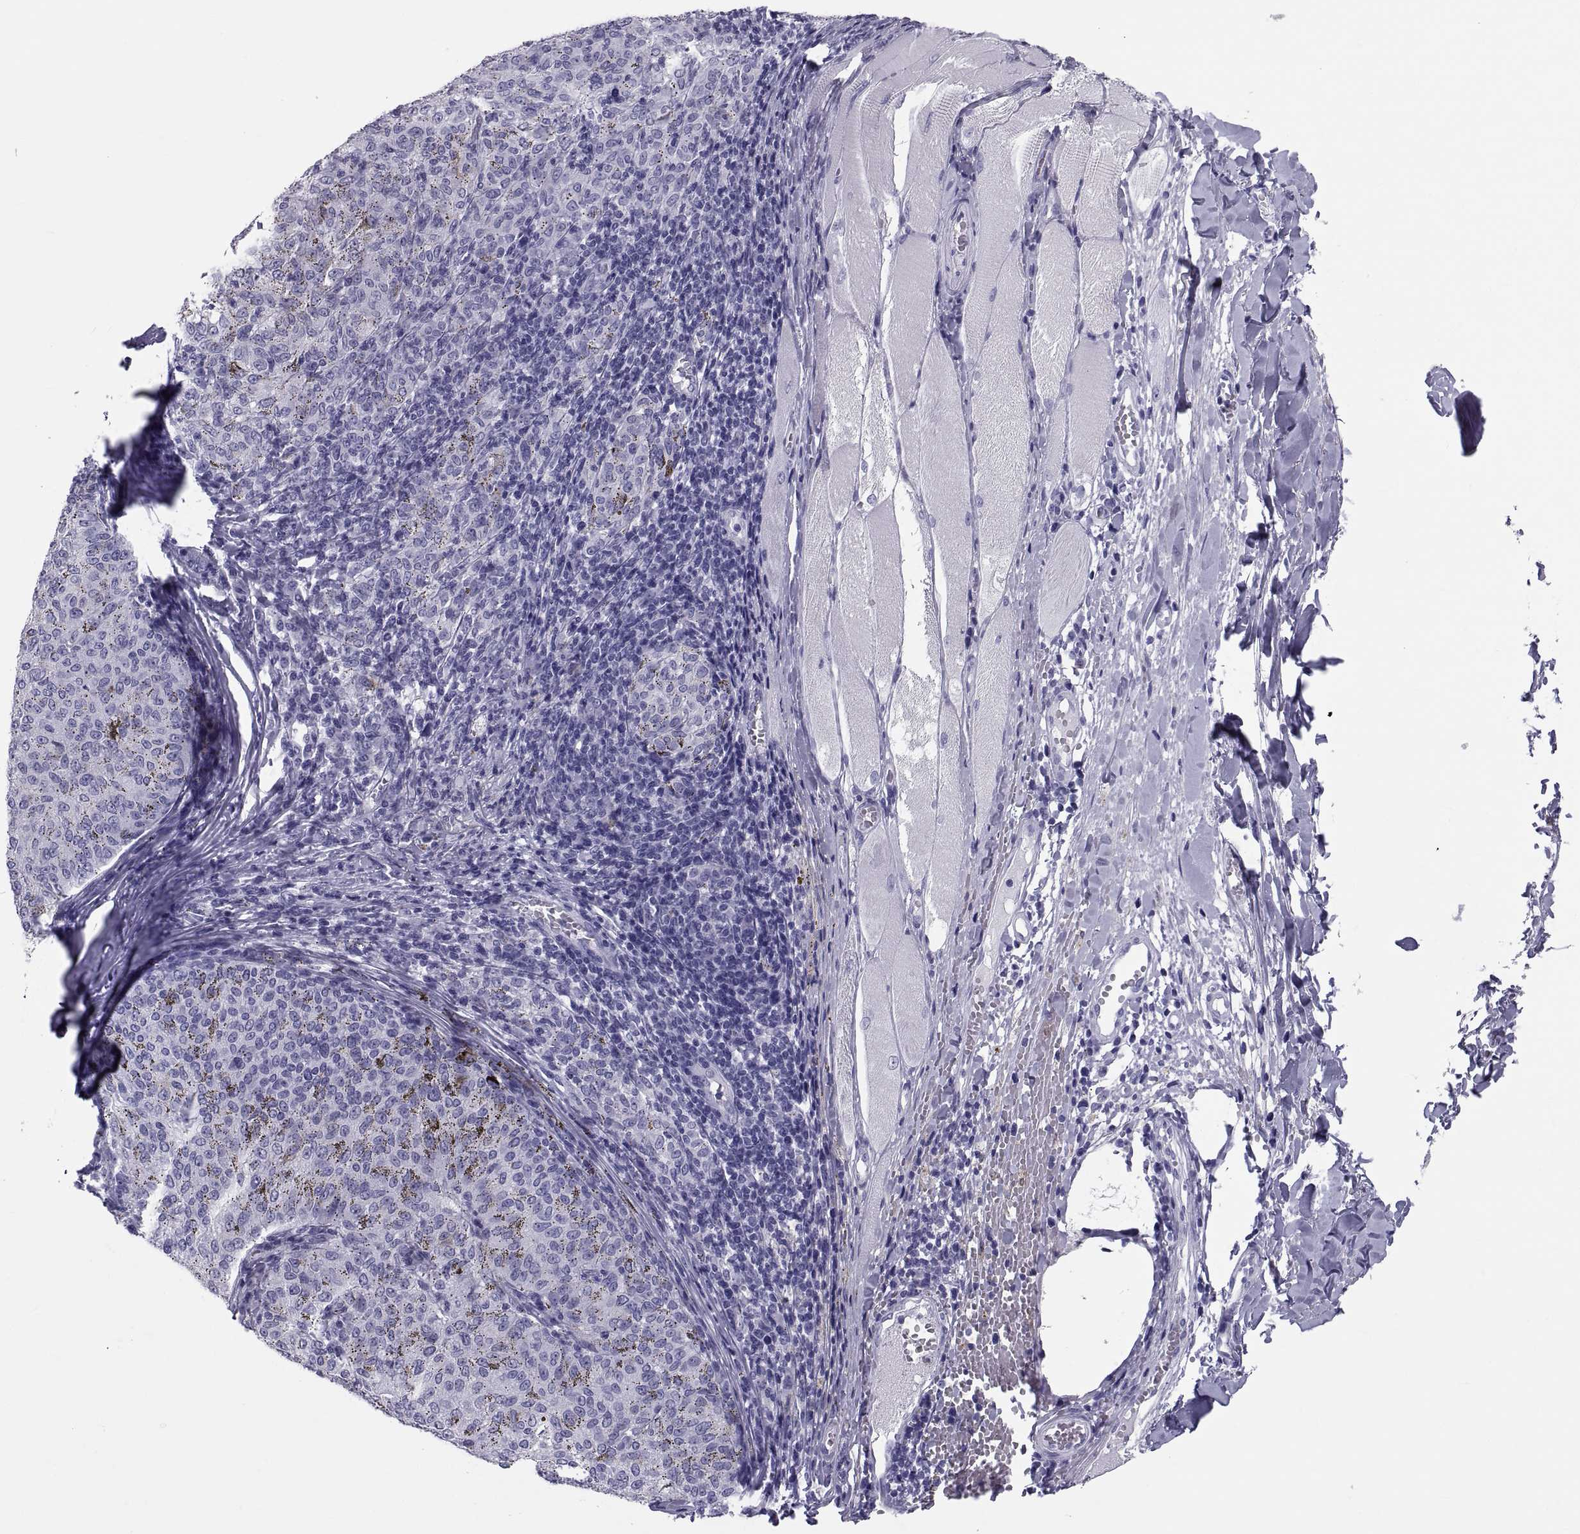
{"staining": {"intensity": "negative", "quantity": "none", "location": "none"}, "tissue": "melanoma", "cell_type": "Tumor cells", "image_type": "cancer", "snomed": [{"axis": "morphology", "description": "Malignant melanoma, NOS"}, {"axis": "topography", "description": "Skin"}], "caption": "This micrograph is of melanoma stained with IHC to label a protein in brown with the nuclei are counter-stained blue. There is no positivity in tumor cells.", "gene": "DEFB129", "patient": {"sex": "female", "age": 72}}